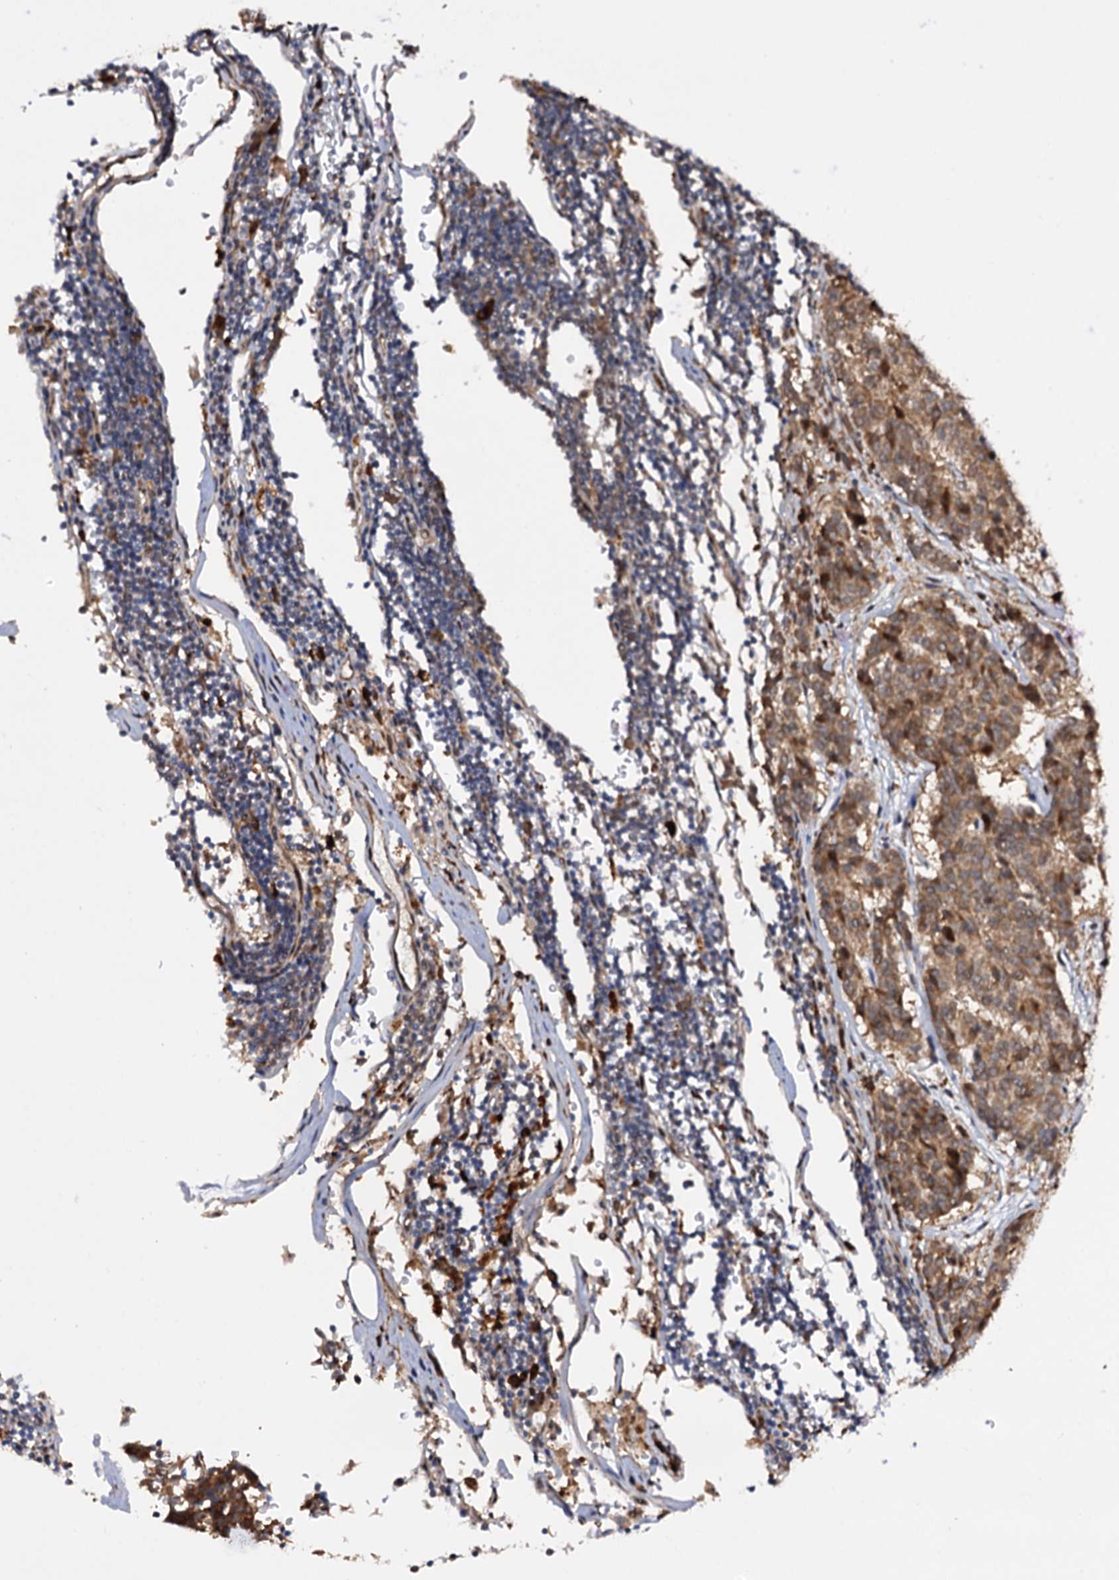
{"staining": {"intensity": "moderate", "quantity": "25%-75%", "location": "cytoplasmic/membranous"}, "tissue": "carcinoid", "cell_type": "Tumor cells", "image_type": "cancer", "snomed": [{"axis": "morphology", "description": "Carcinoid, malignant, NOS"}, {"axis": "topography", "description": "Pancreas"}], "caption": "Immunohistochemistry (IHC) of carcinoid shows medium levels of moderate cytoplasmic/membranous staining in about 25%-75% of tumor cells. (DAB IHC with brightfield microscopy, high magnification).", "gene": "PIGB", "patient": {"sex": "female", "age": 54}}